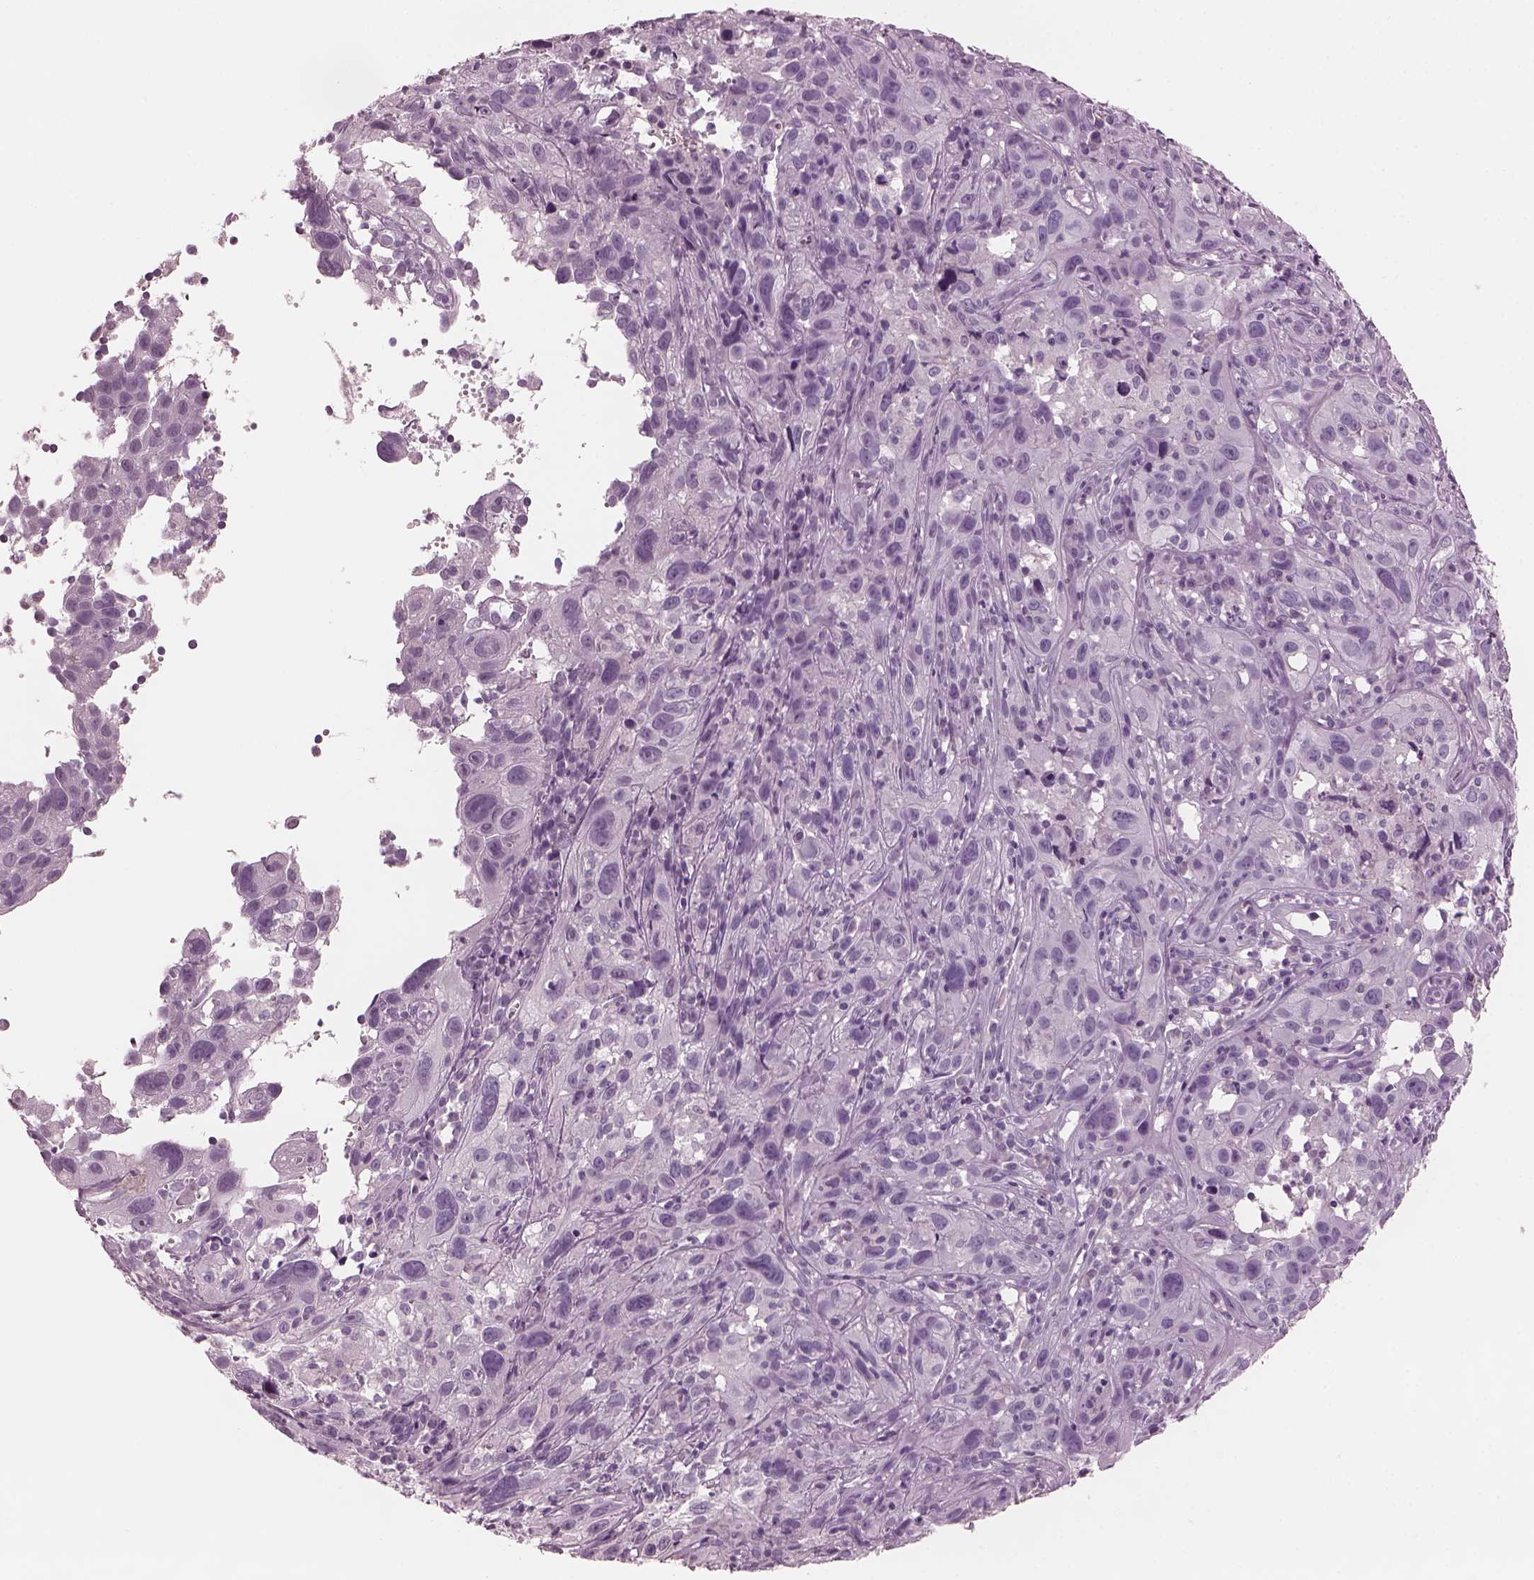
{"staining": {"intensity": "negative", "quantity": "none", "location": "none"}, "tissue": "cervical cancer", "cell_type": "Tumor cells", "image_type": "cancer", "snomed": [{"axis": "morphology", "description": "Squamous cell carcinoma, NOS"}, {"axis": "topography", "description": "Cervix"}], "caption": "Immunohistochemical staining of human cervical cancer (squamous cell carcinoma) demonstrates no significant expression in tumor cells.", "gene": "PACRG", "patient": {"sex": "female", "age": 37}}